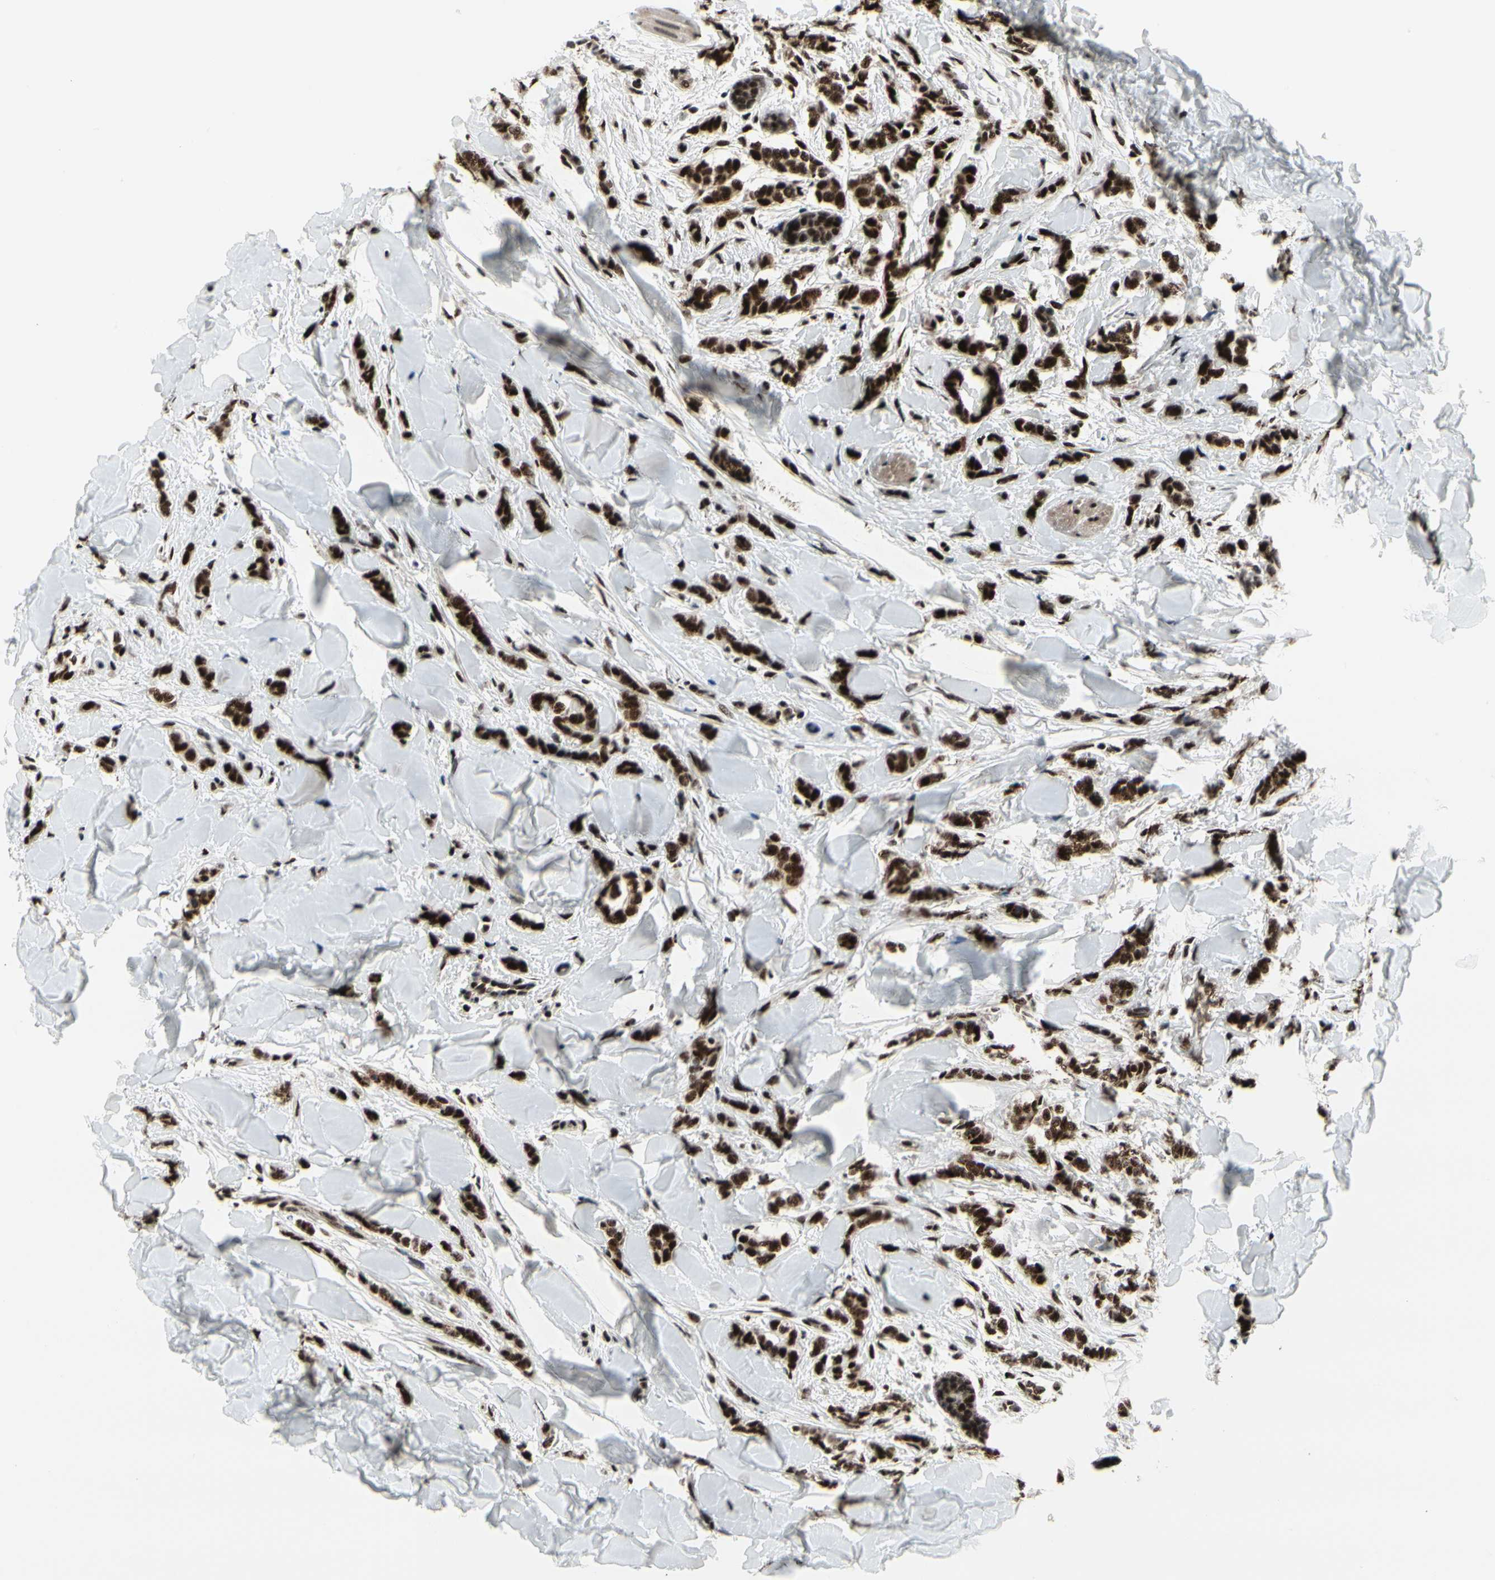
{"staining": {"intensity": "strong", "quantity": ">75%", "location": "nuclear"}, "tissue": "breast cancer", "cell_type": "Tumor cells", "image_type": "cancer", "snomed": [{"axis": "morphology", "description": "Lobular carcinoma"}, {"axis": "topography", "description": "Skin"}, {"axis": "topography", "description": "Breast"}], "caption": "Immunohistochemistry histopathology image of neoplastic tissue: breast lobular carcinoma stained using immunohistochemistry (IHC) exhibits high levels of strong protein expression localized specifically in the nuclear of tumor cells, appearing as a nuclear brown color.", "gene": "SRSF11", "patient": {"sex": "female", "age": 46}}